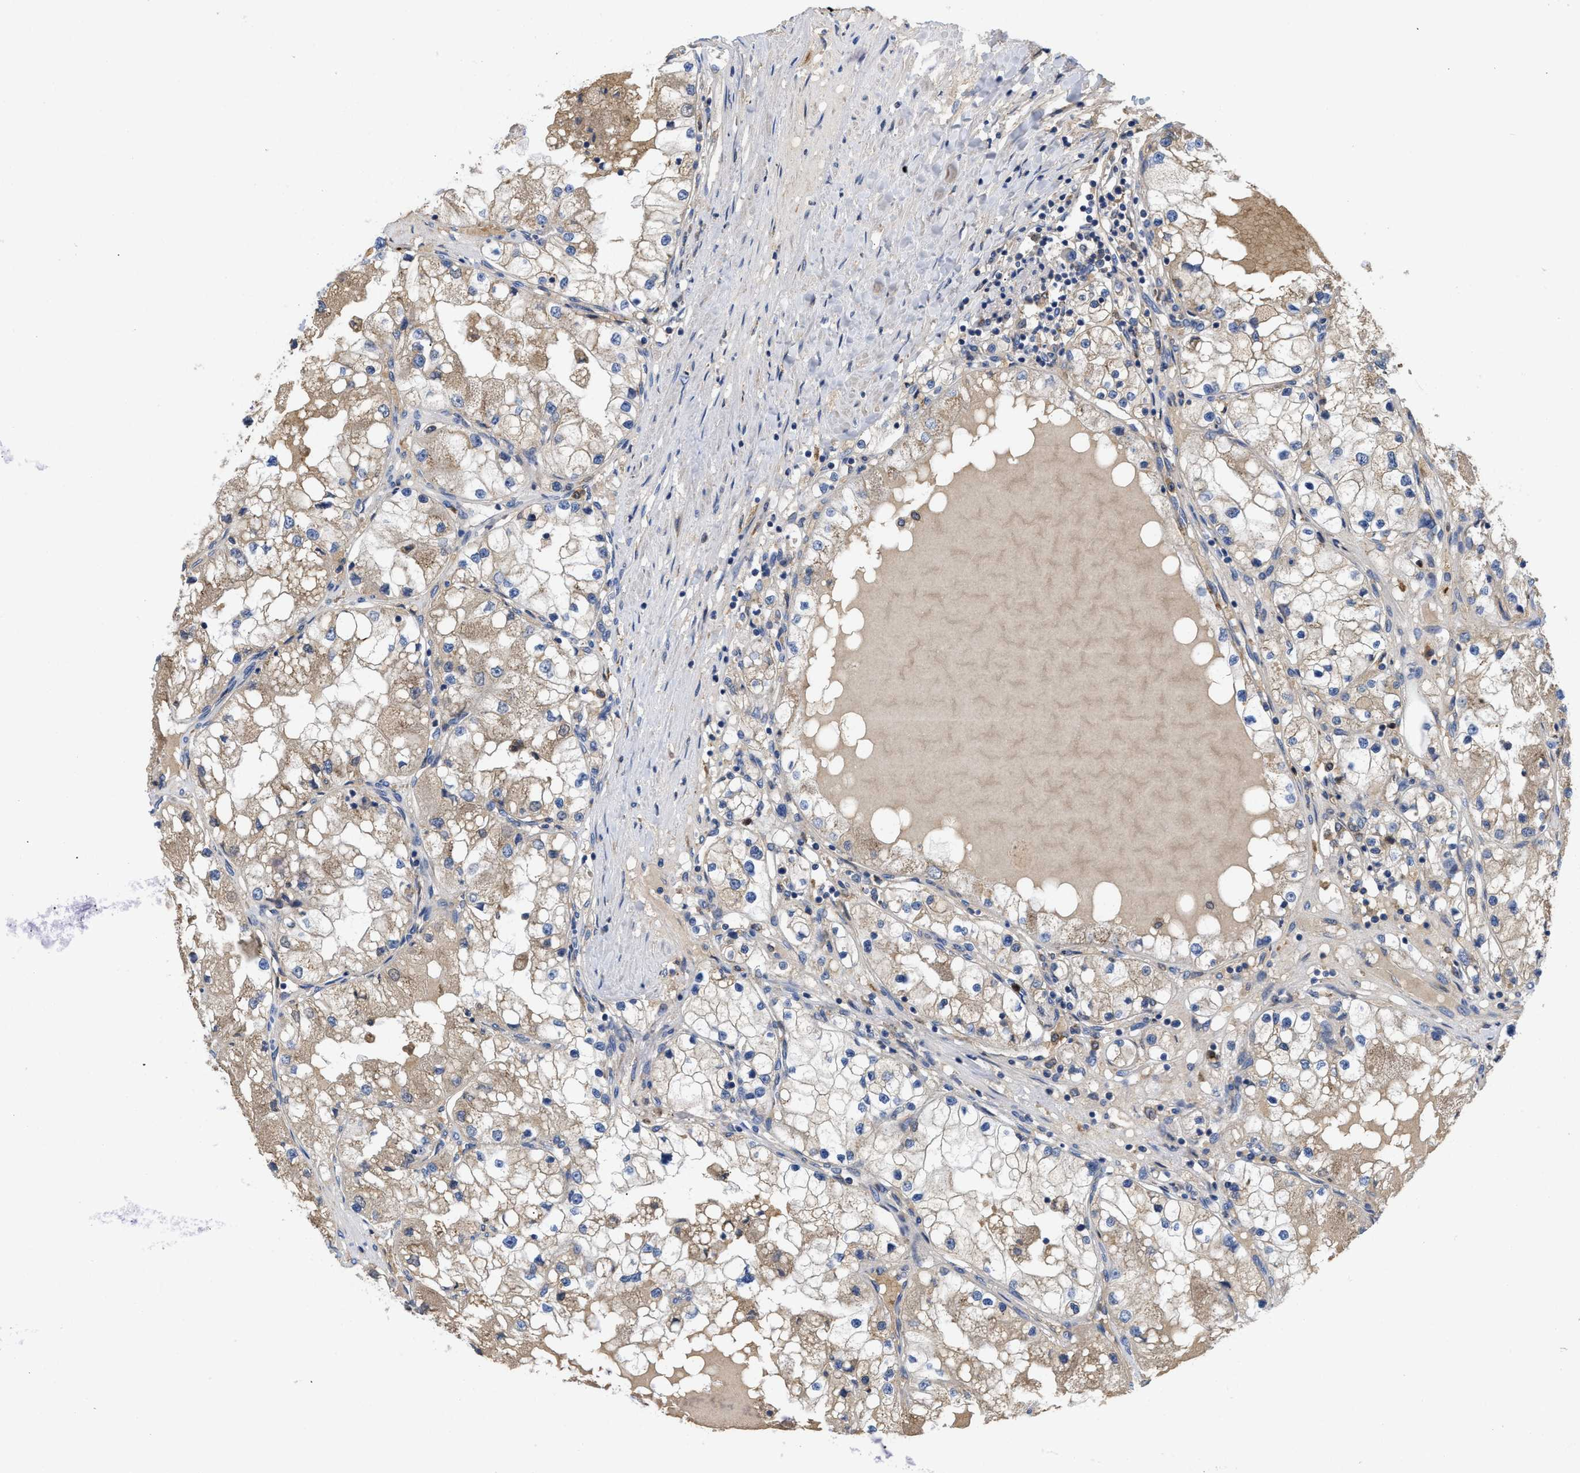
{"staining": {"intensity": "weak", "quantity": "25%-75%", "location": "cytoplasmic/membranous"}, "tissue": "renal cancer", "cell_type": "Tumor cells", "image_type": "cancer", "snomed": [{"axis": "morphology", "description": "Adenocarcinoma, NOS"}, {"axis": "topography", "description": "Kidney"}], "caption": "Human renal cancer stained for a protein (brown) shows weak cytoplasmic/membranous positive staining in about 25%-75% of tumor cells.", "gene": "RNF216", "patient": {"sex": "male", "age": 68}}